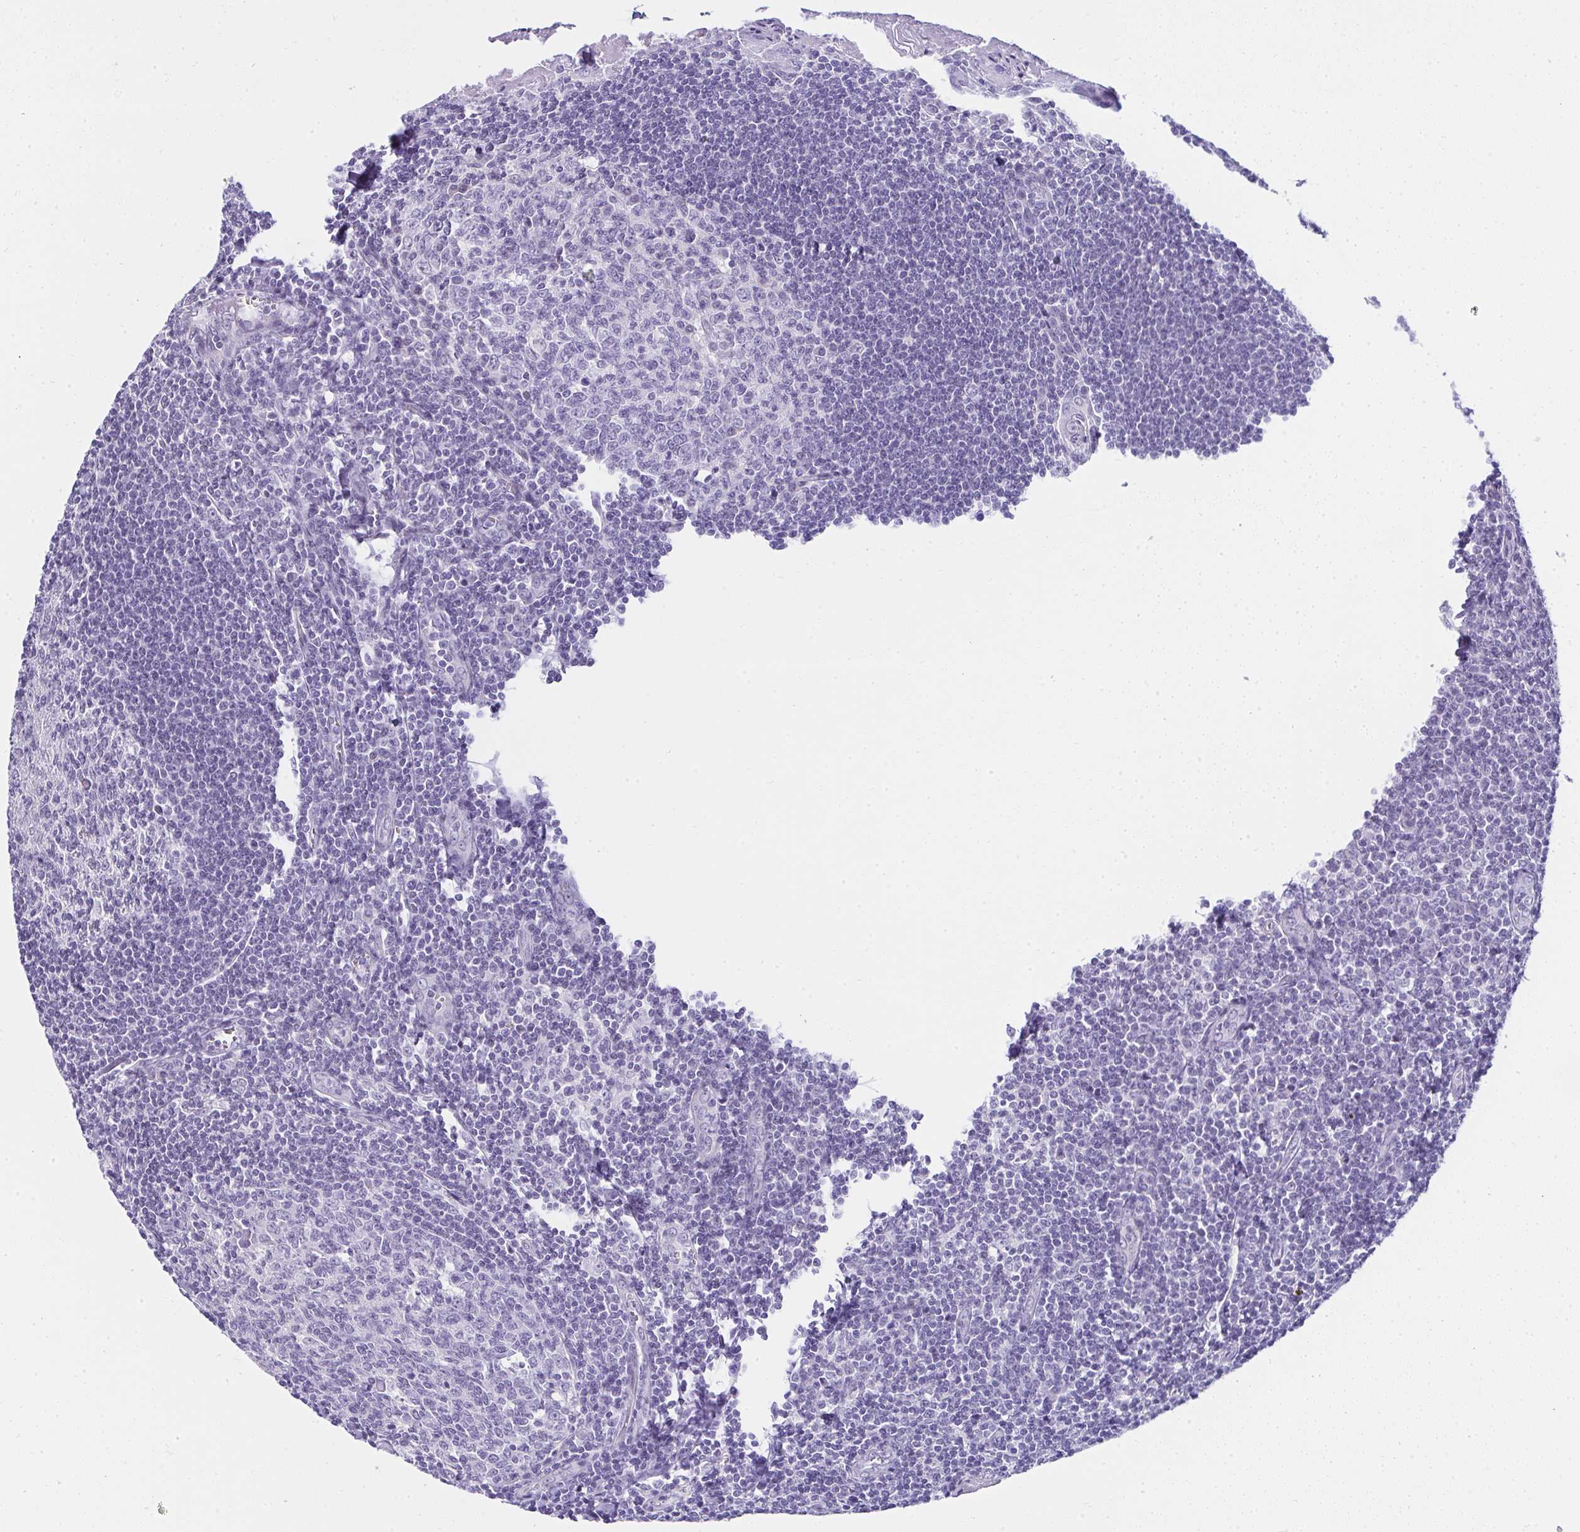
{"staining": {"intensity": "negative", "quantity": "none", "location": "none"}, "tissue": "tonsil", "cell_type": "Germinal center cells", "image_type": "normal", "snomed": [{"axis": "morphology", "description": "Normal tissue, NOS"}, {"axis": "topography", "description": "Tonsil"}], "caption": "The immunohistochemistry (IHC) micrograph has no significant expression in germinal center cells of tonsil. (DAB immunohistochemistry visualized using brightfield microscopy, high magnification).", "gene": "RNF183", "patient": {"sex": "male", "age": 27}}